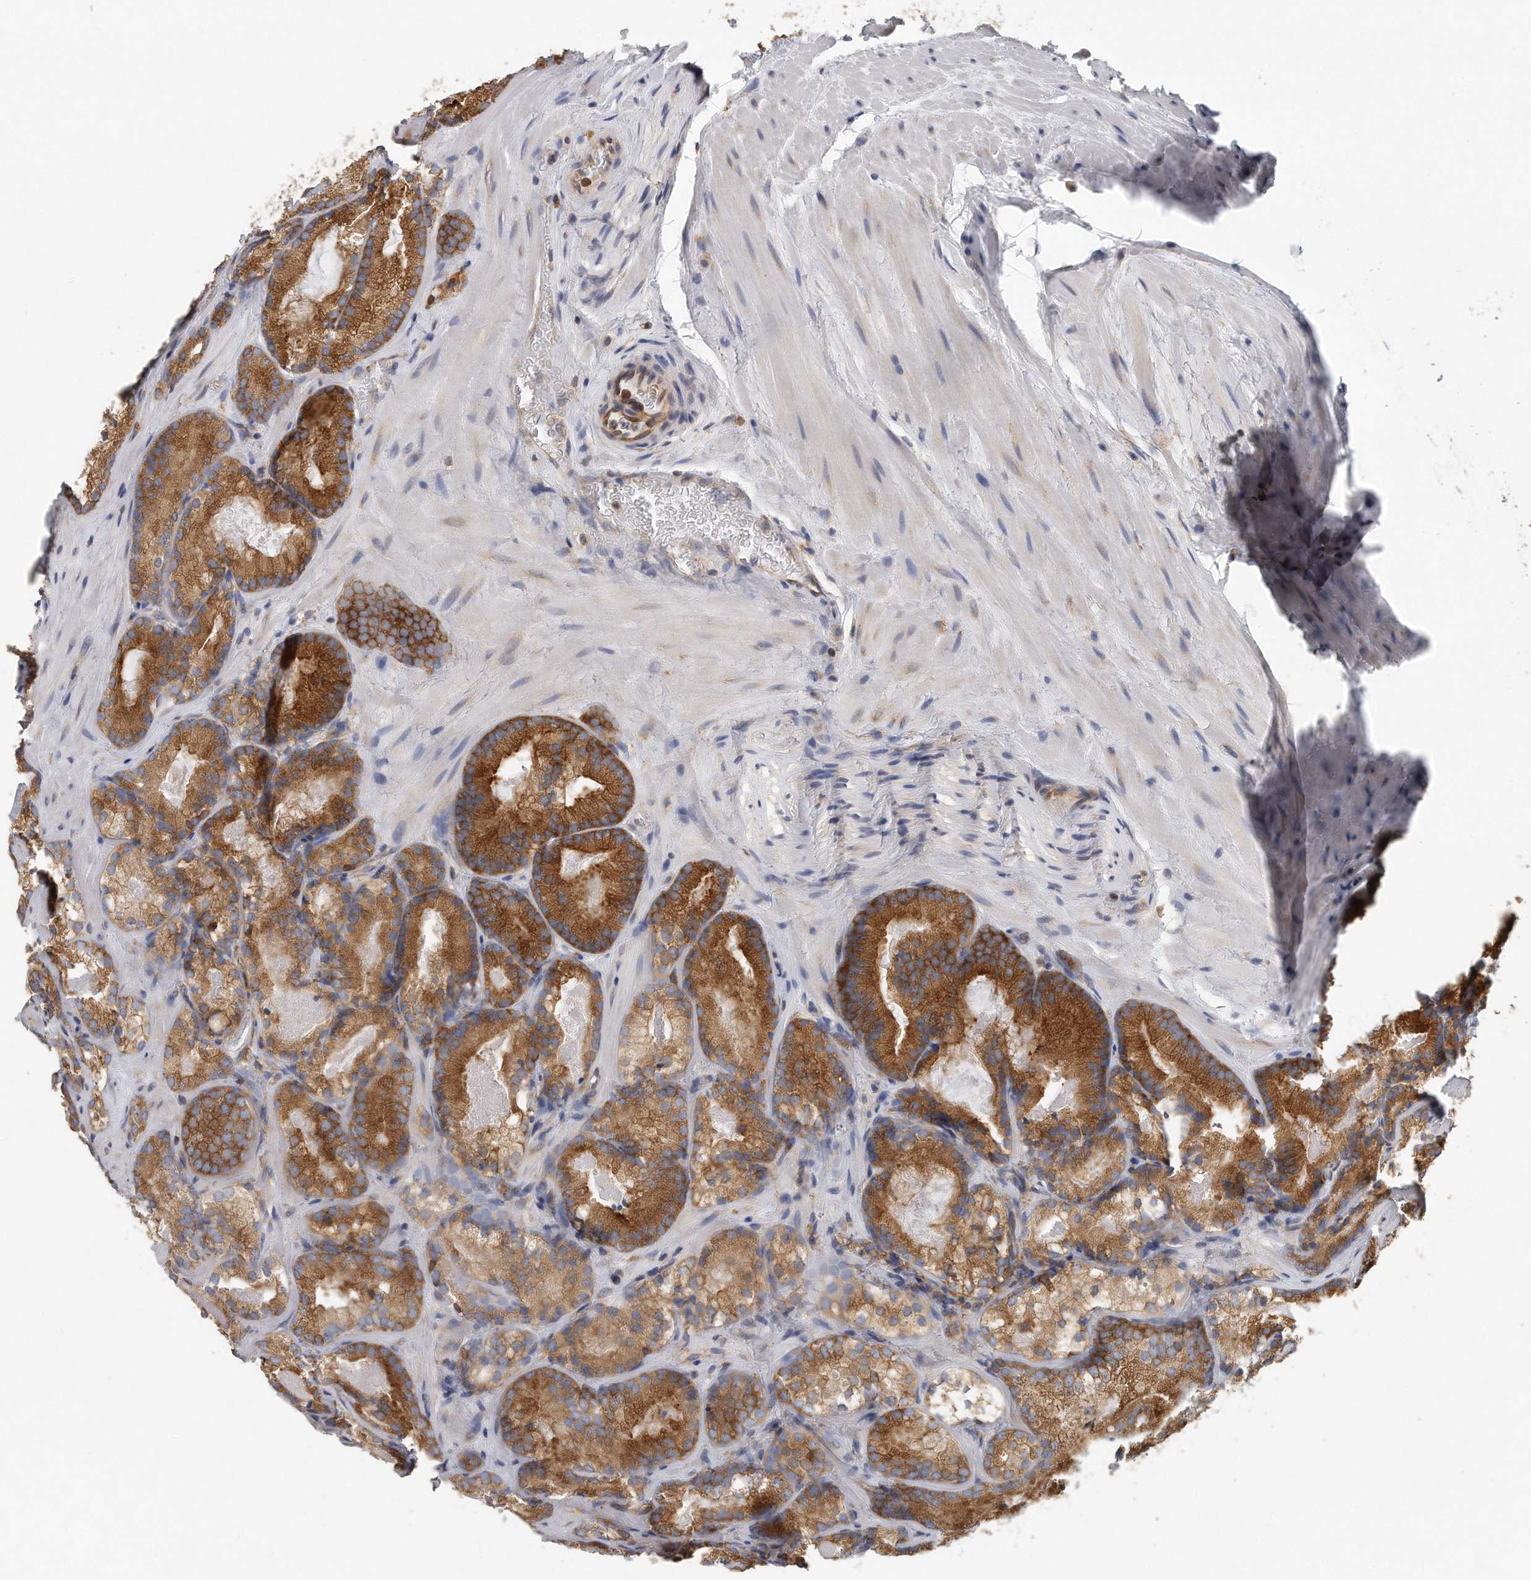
{"staining": {"intensity": "strong", "quantity": ">75%", "location": "cytoplasmic/membranous"}, "tissue": "prostate cancer", "cell_type": "Tumor cells", "image_type": "cancer", "snomed": [{"axis": "morphology", "description": "Adenocarcinoma, Low grade"}, {"axis": "topography", "description": "Prostate"}], "caption": "Human prostate low-grade adenocarcinoma stained with a brown dye reveals strong cytoplasmic/membranous positive staining in approximately >75% of tumor cells.", "gene": "EIF3I", "patient": {"sex": "male", "age": 72}}